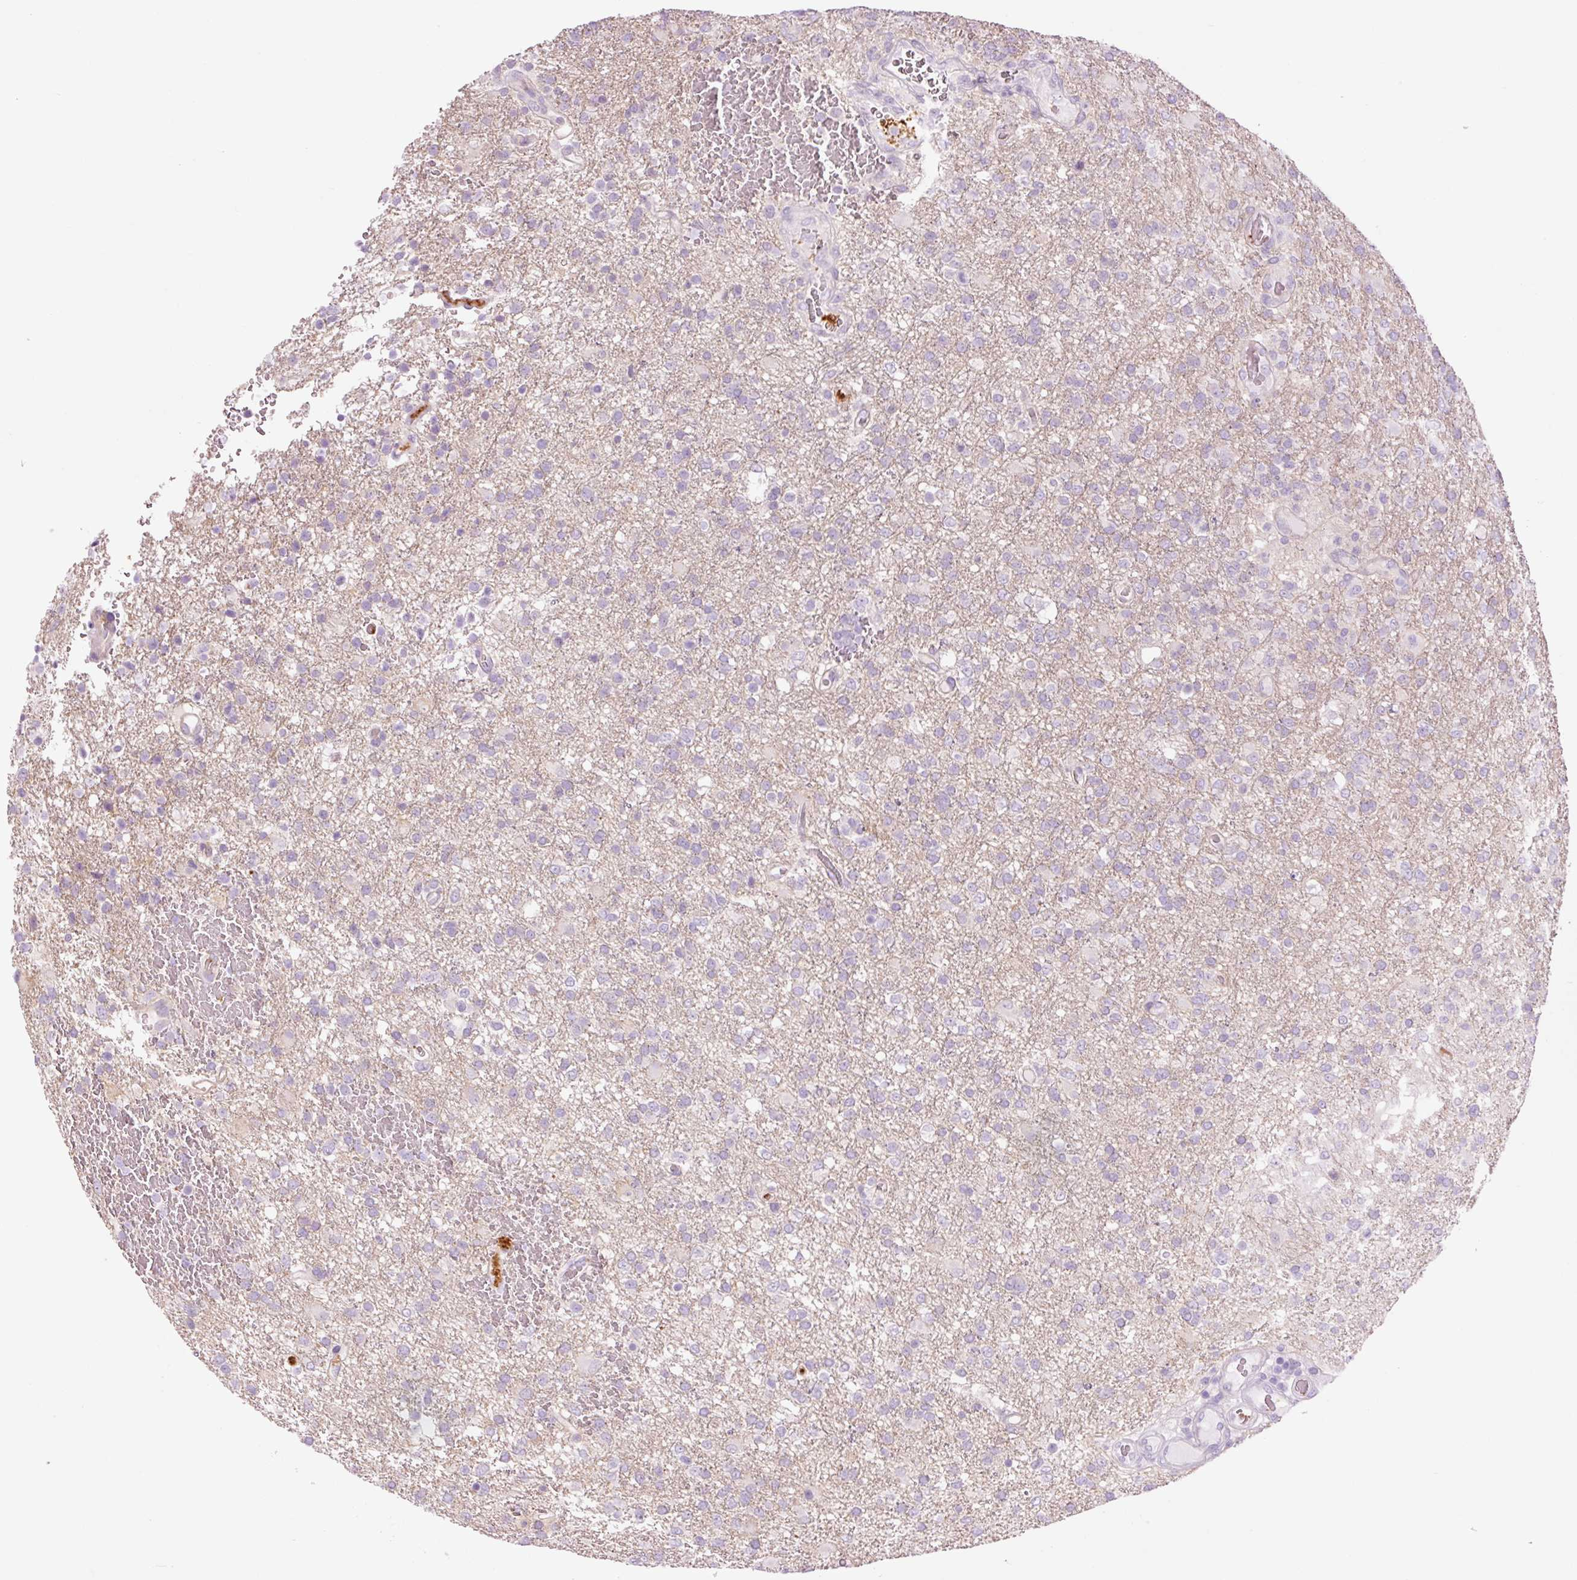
{"staining": {"intensity": "negative", "quantity": "none", "location": "none"}, "tissue": "glioma", "cell_type": "Tumor cells", "image_type": "cancer", "snomed": [{"axis": "morphology", "description": "Glioma, malignant, High grade"}, {"axis": "topography", "description": "Brain"}], "caption": "This is a photomicrograph of immunohistochemistry (IHC) staining of malignant high-grade glioma, which shows no positivity in tumor cells. Brightfield microscopy of immunohistochemistry (IHC) stained with DAB (3,3'-diaminobenzidine) (brown) and hematoxylin (blue), captured at high magnification.", "gene": "HSPA4L", "patient": {"sex": "female", "age": 74}}